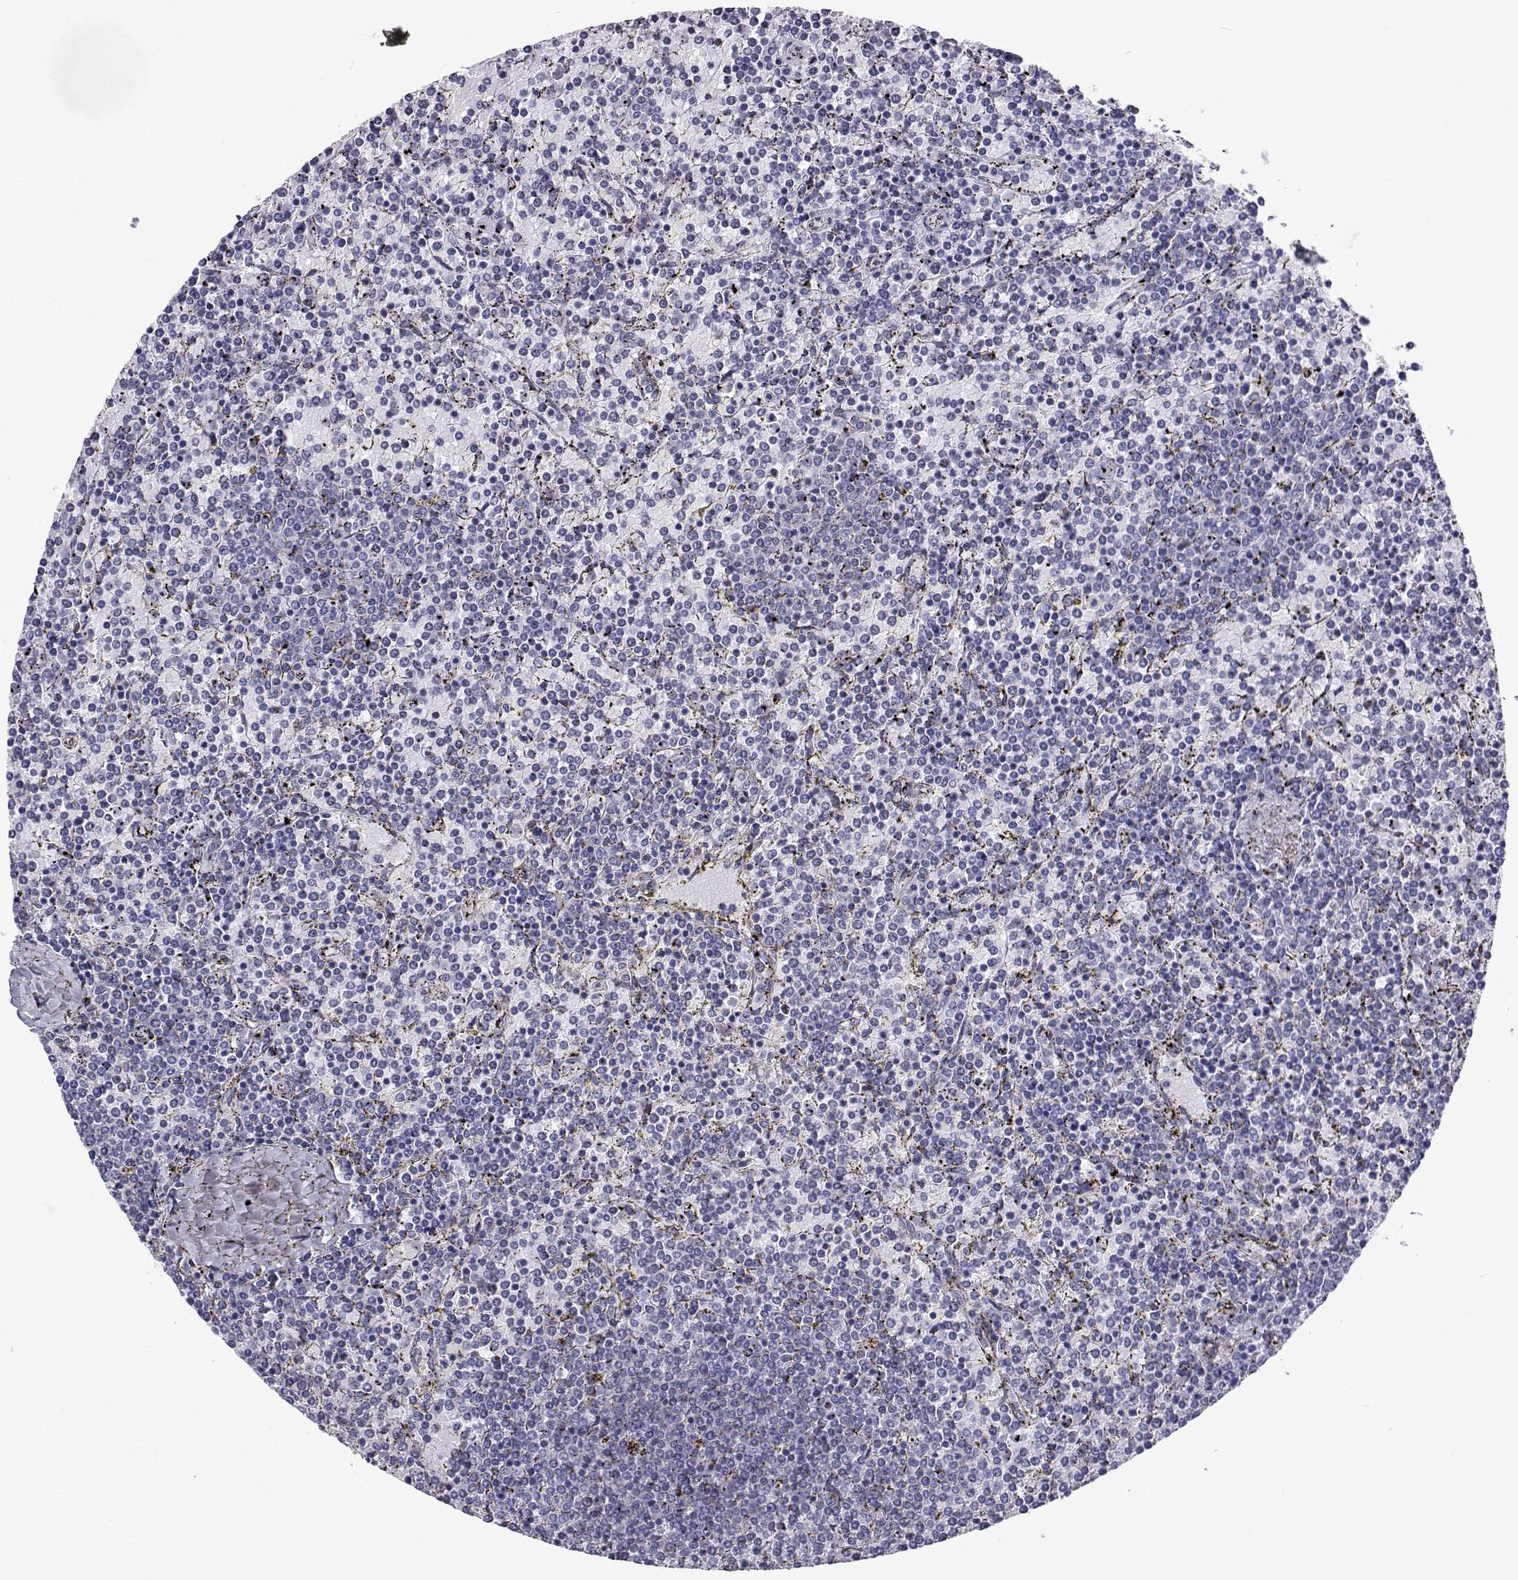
{"staining": {"intensity": "negative", "quantity": "none", "location": "none"}, "tissue": "lymphoma", "cell_type": "Tumor cells", "image_type": "cancer", "snomed": [{"axis": "morphology", "description": "Malignant lymphoma, non-Hodgkin's type, Low grade"}, {"axis": "topography", "description": "Spleen"}], "caption": "Immunohistochemistry (IHC) histopathology image of human low-grade malignant lymphoma, non-Hodgkin's type stained for a protein (brown), which exhibits no positivity in tumor cells. The staining is performed using DAB brown chromogen with nuclei counter-stained in using hematoxylin.", "gene": "LHFPL7", "patient": {"sex": "female", "age": 77}}